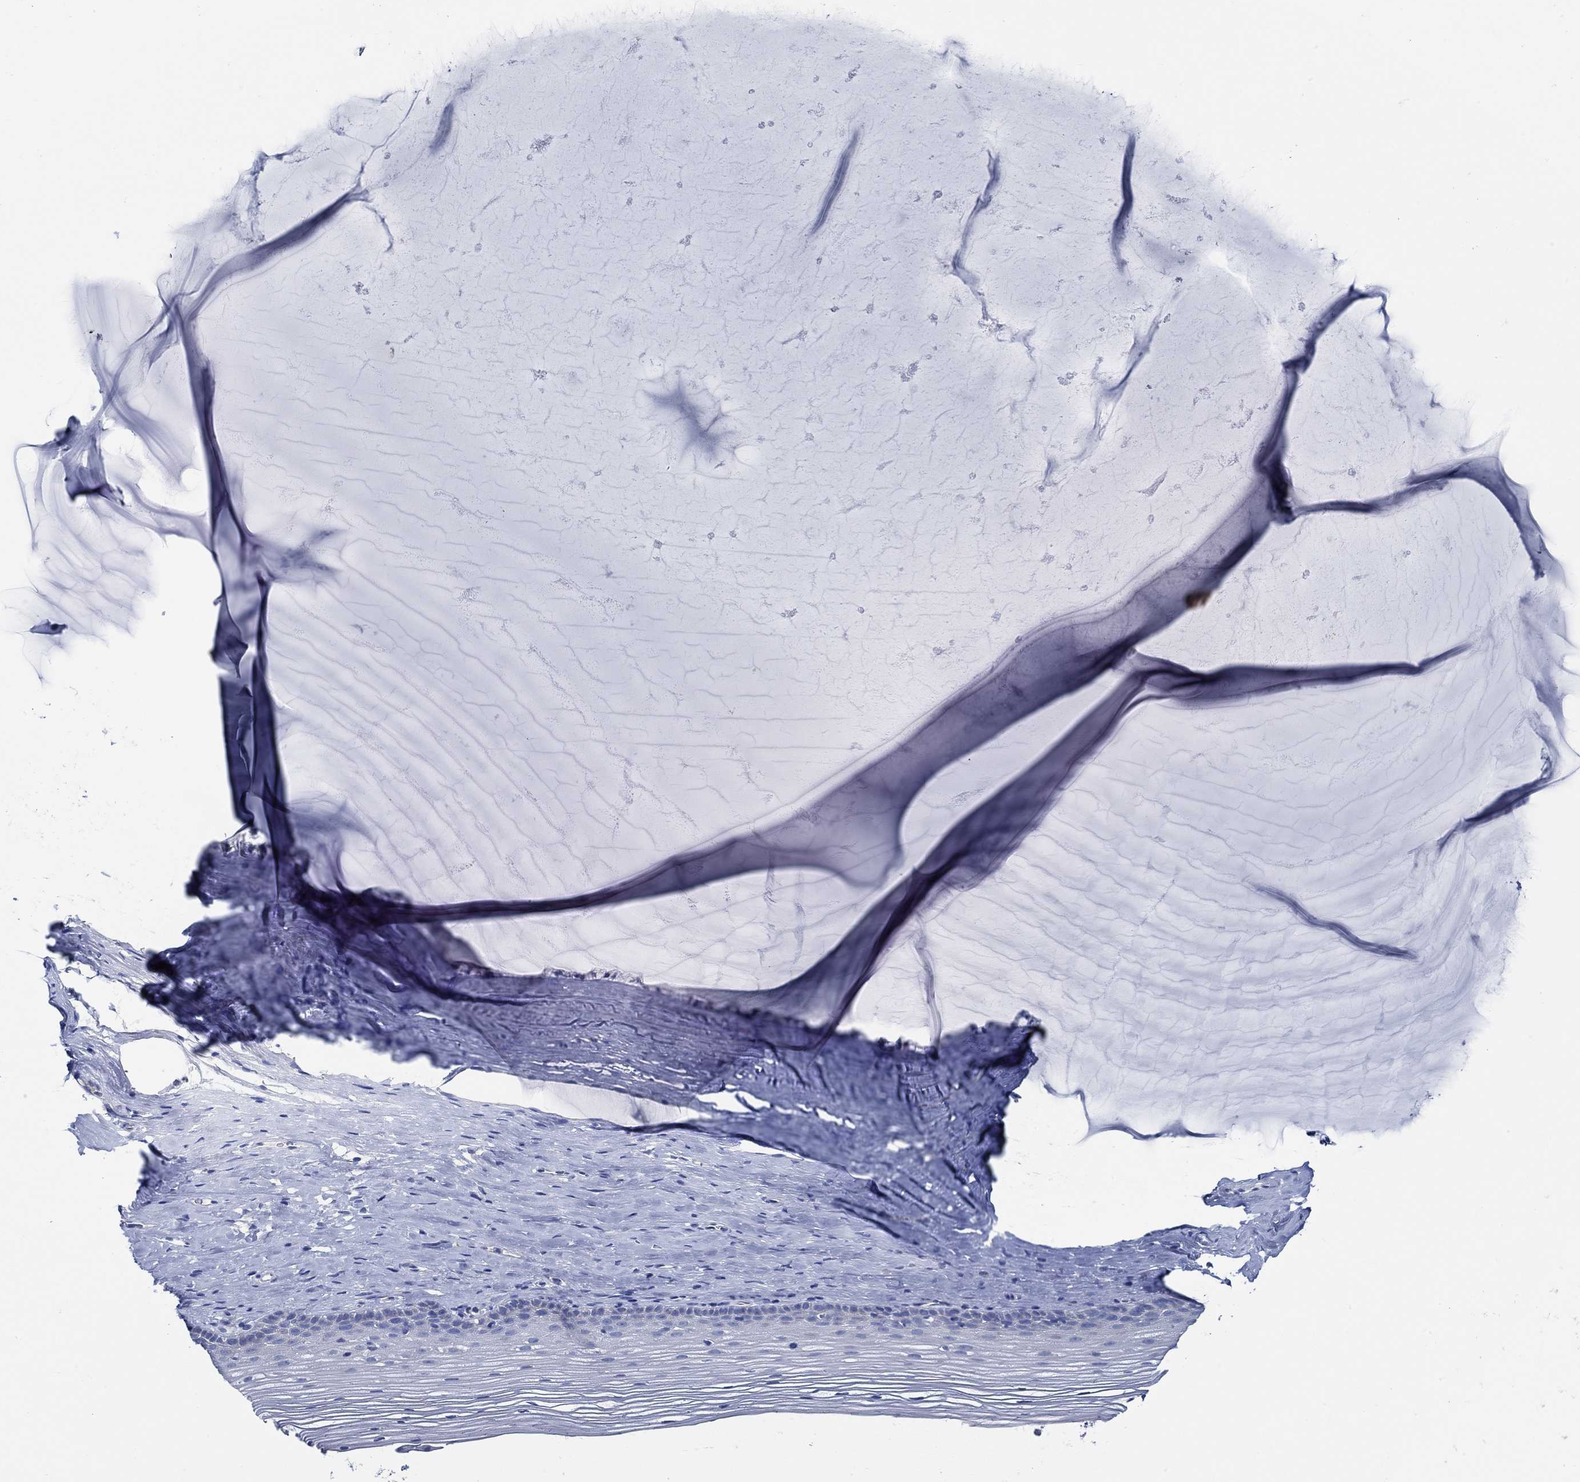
{"staining": {"intensity": "negative", "quantity": "none", "location": "none"}, "tissue": "cervix", "cell_type": "Glandular cells", "image_type": "normal", "snomed": [{"axis": "morphology", "description": "Normal tissue, NOS"}, {"axis": "topography", "description": "Cervix"}], "caption": "Immunohistochemical staining of benign human cervix reveals no significant positivity in glandular cells.", "gene": "HECW2", "patient": {"sex": "female", "age": 40}}